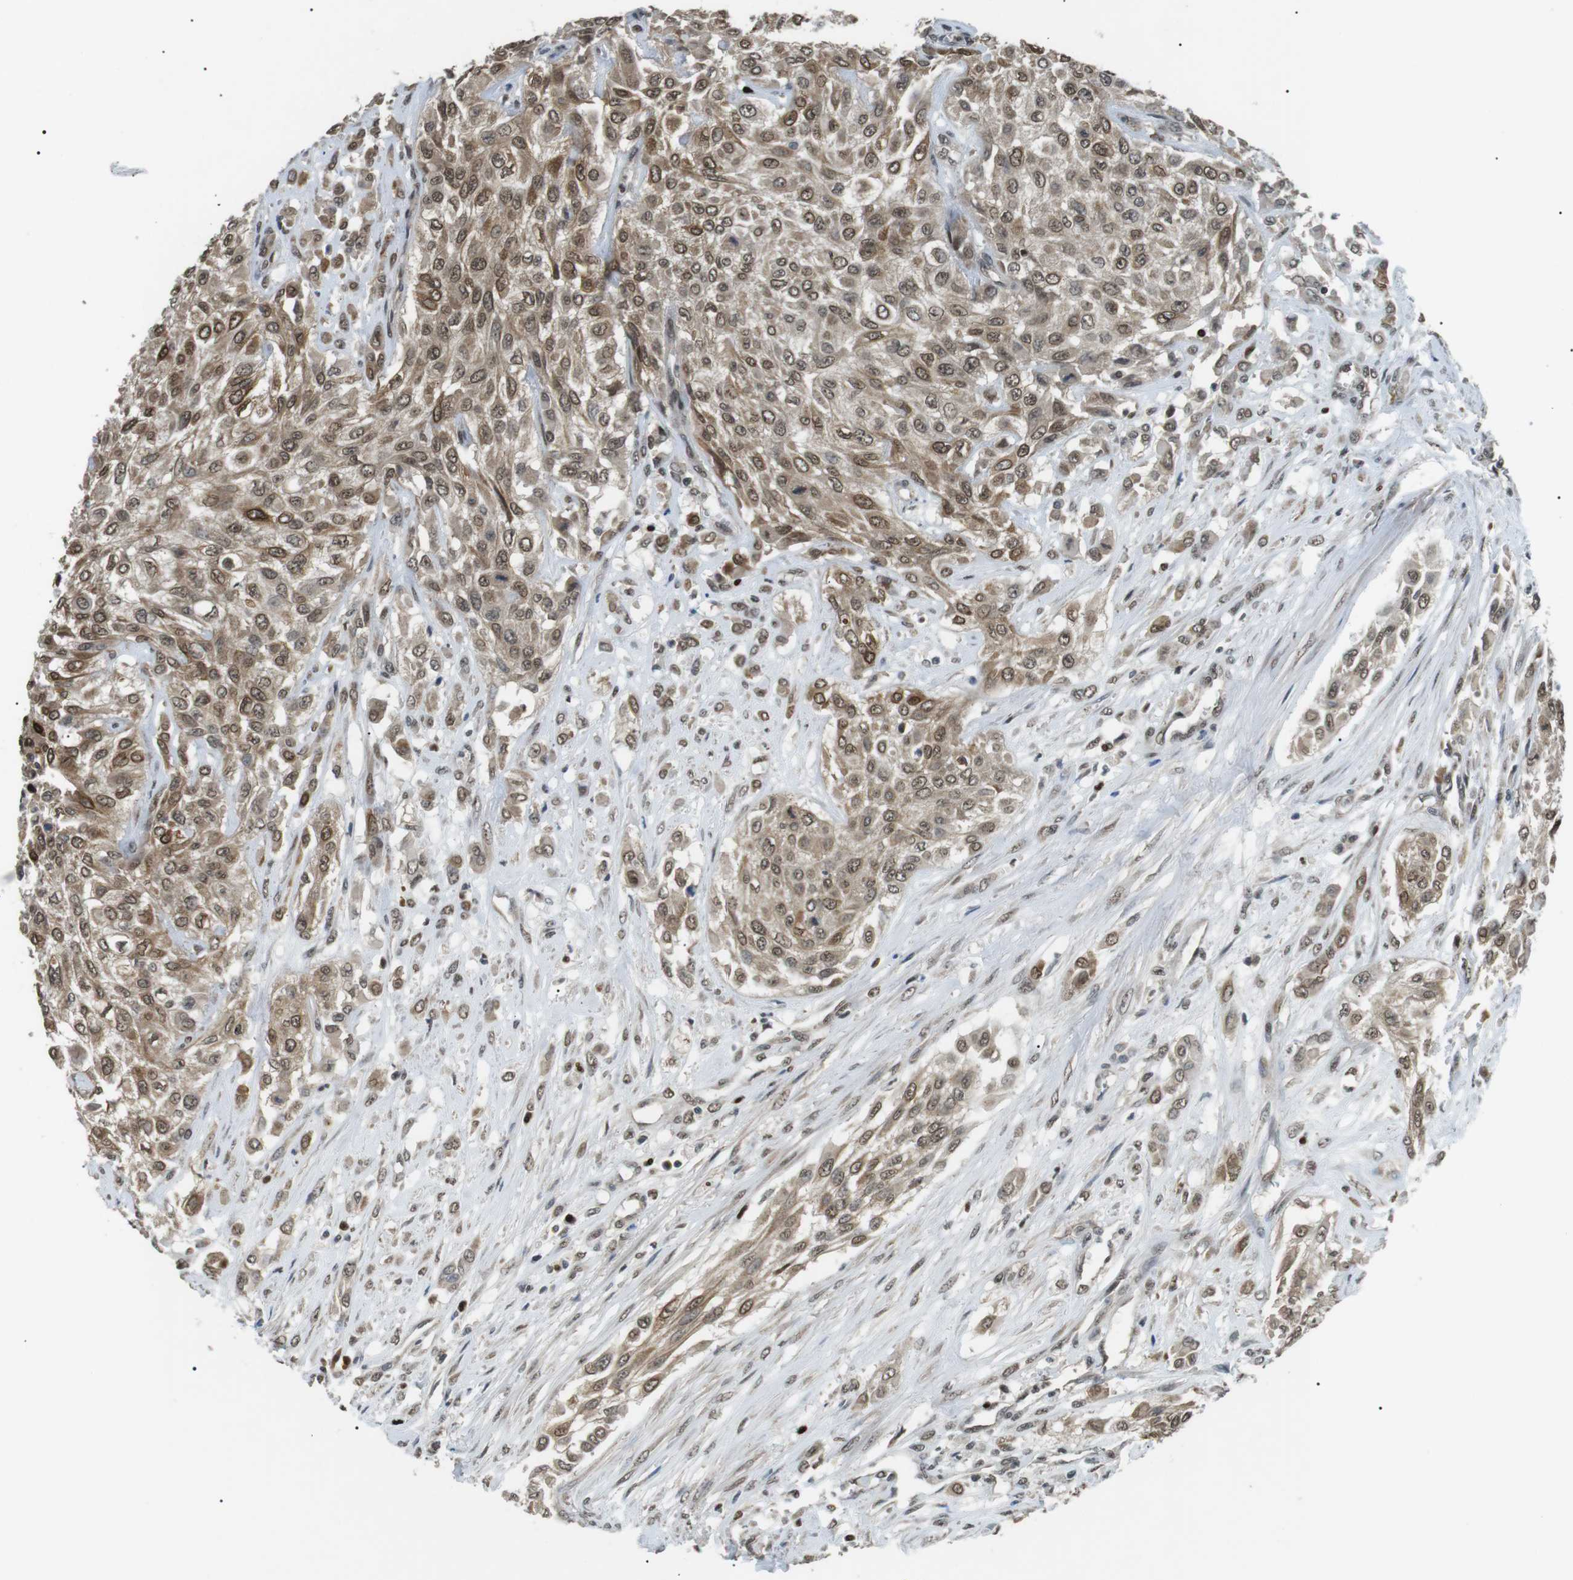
{"staining": {"intensity": "moderate", "quantity": ">75%", "location": "cytoplasmic/membranous,nuclear"}, "tissue": "urothelial cancer", "cell_type": "Tumor cells", "image_type": "cancer", "snomed": [{"axis": "morphology", "description": "Urothelial carcinoma, High grade"}, {"axis": "topography", "description": "Urinary bladder"}], "caption": "IHC staining of urothelial cancer, which shows medium levels of moderate cytoplasmic/membranous and nuclear staining in approximately >75% of tumor cells indicating moderate cytoplasmic/membranous and nuclear protein expression. The staining was performed using DAB (3,3'-diaminobenzidine) (brown) for protein detection and nuclei were counterstained in hematoxylin (blue).", "gene": "ORAI3", "patient": {"sex": "male", "age": 57}}